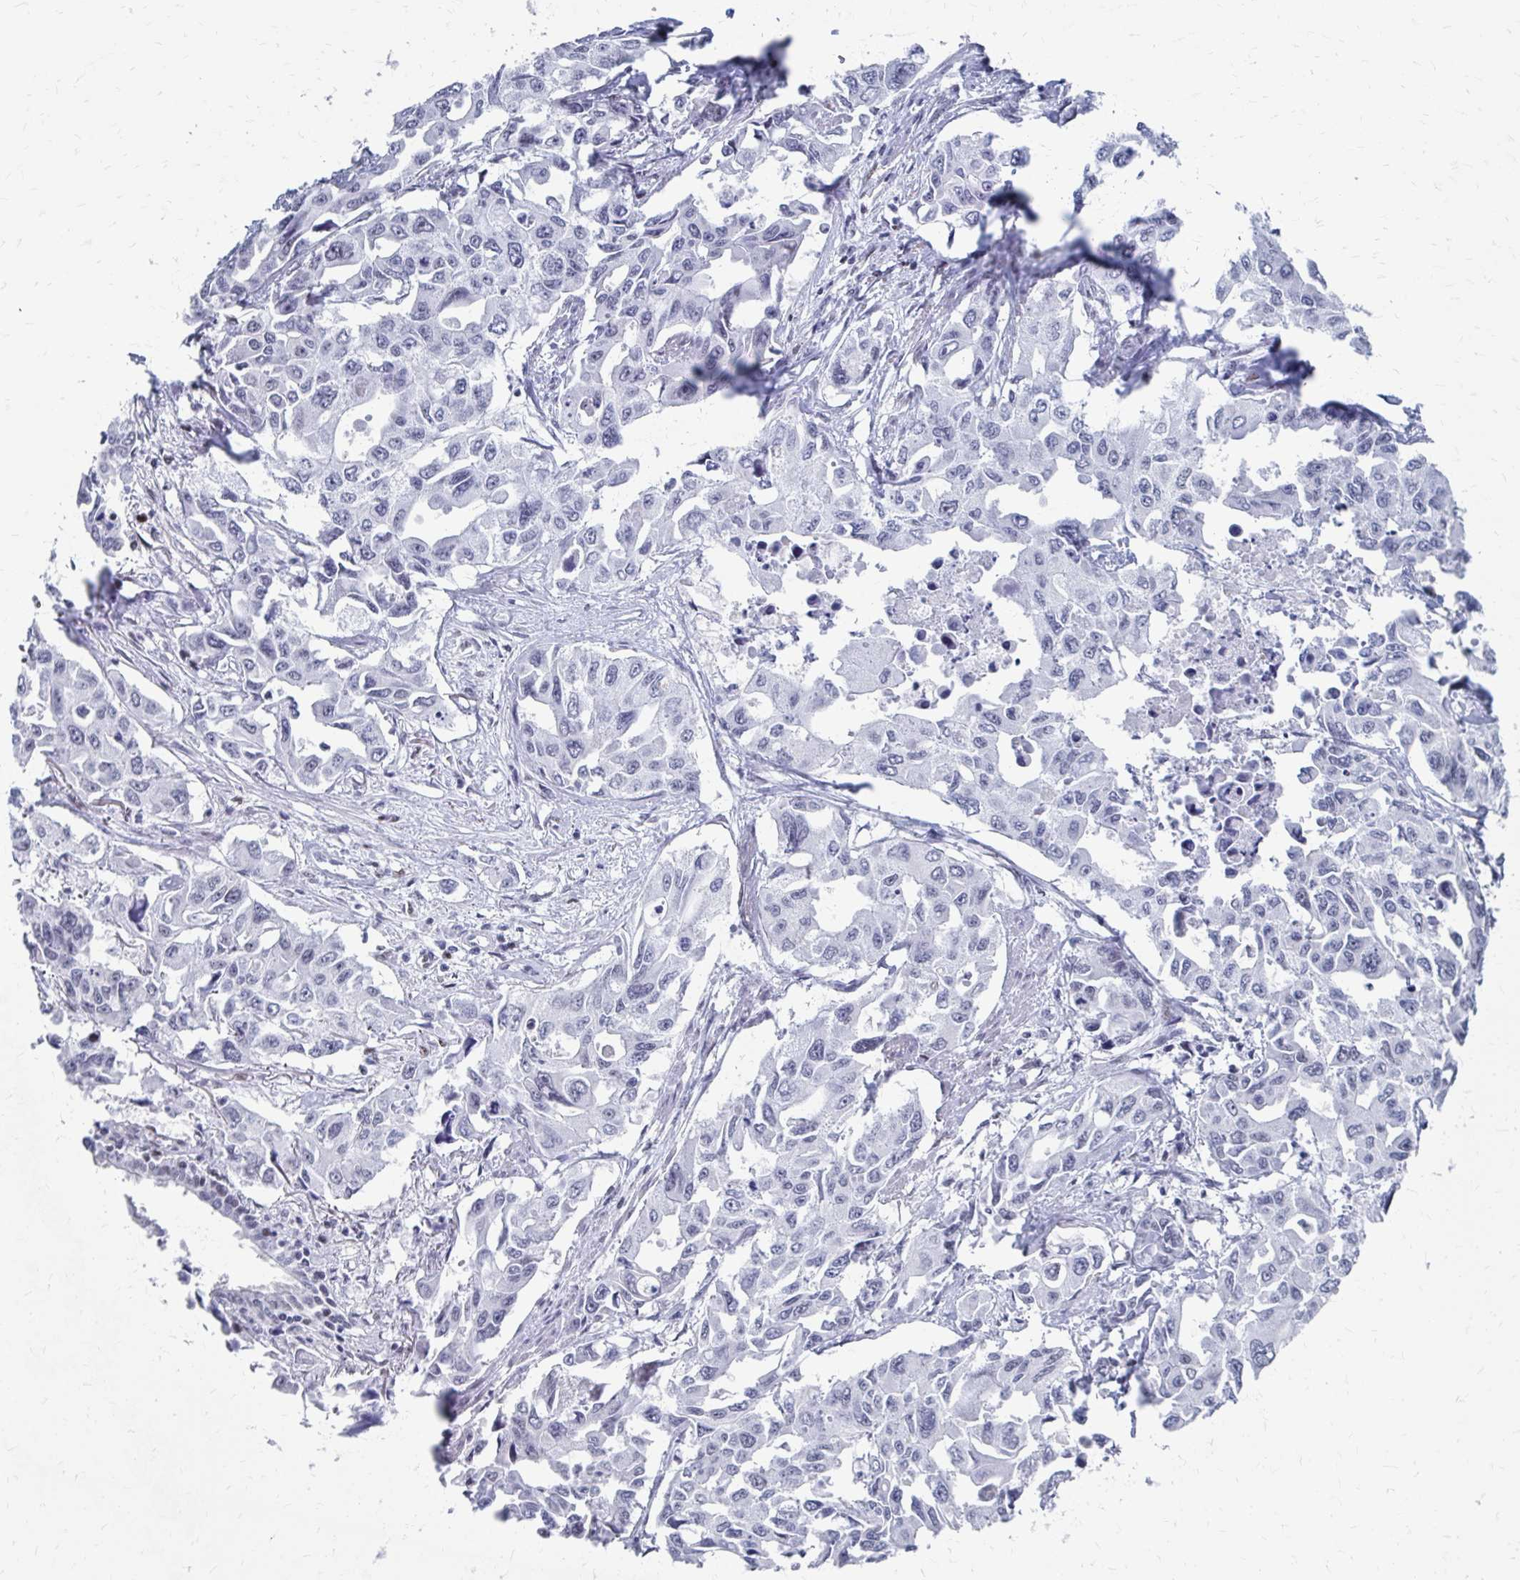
{"staining": {"intensity": "negative", "quantity": "none", "location": "none"}, "tissue": "lung cancer", "cell_type": "Tumor cells", "image_type": "cancer", "snomed": [{"axis": "morphology", "description": "Adenocarcinoma, NOS"}, {"axis": "topography", "description": "Lung"}], "caption": "Adenocarcinoma (lung) was stained to show a protein in brown. There is no significant expression in tumor cells. (DAB (3,3'-diaminobenzidine) immunohistochemistry (IHC) visualized using brightfield microscopy, high magnification).", "gene": "CDIN1", "patient": {"sex": "male", "age": 64}}